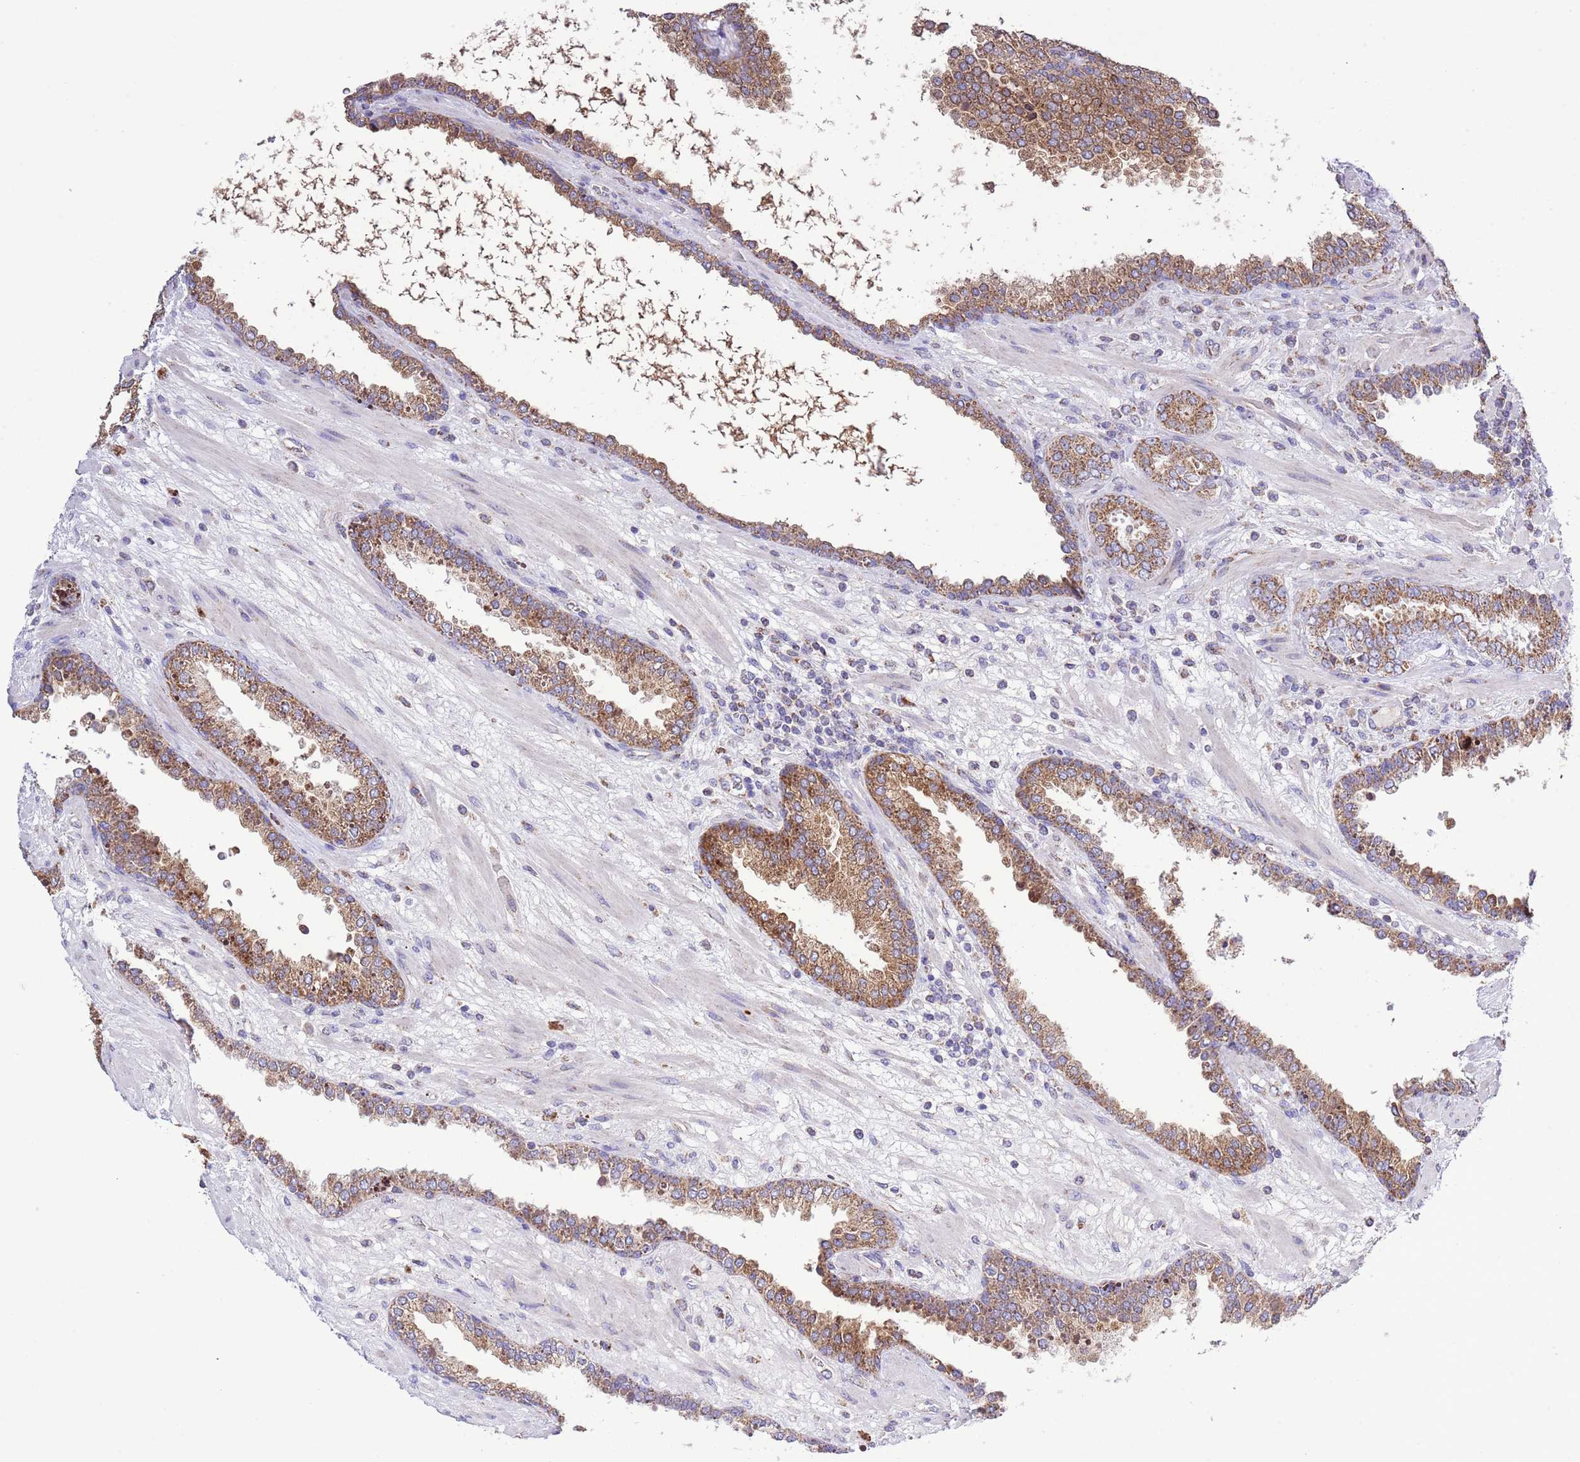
{"staining": {"intensity": "moderate", "quantity": ">75%", "location": "cytoplasmic/membranous"}, "tissue": "prostate cancer", "cell_type": "Tumor cells", "image_type": "cancer", "snomed": [{"axis": "morphology", "description": "Adenocarcinoma, High grade"}, {"axis": "topography", "description": "Prostate"}], "caption": "This histopathology image displays immunohistochemistry (IHC) staining of prostate high-grade adenocarcinoma, with medium moderate cytoplasmic/membranous expression in approximately >75% of tumor cells.", "gene": "TEKTIP1", "patient": {"sex": "male", "age": 71}}